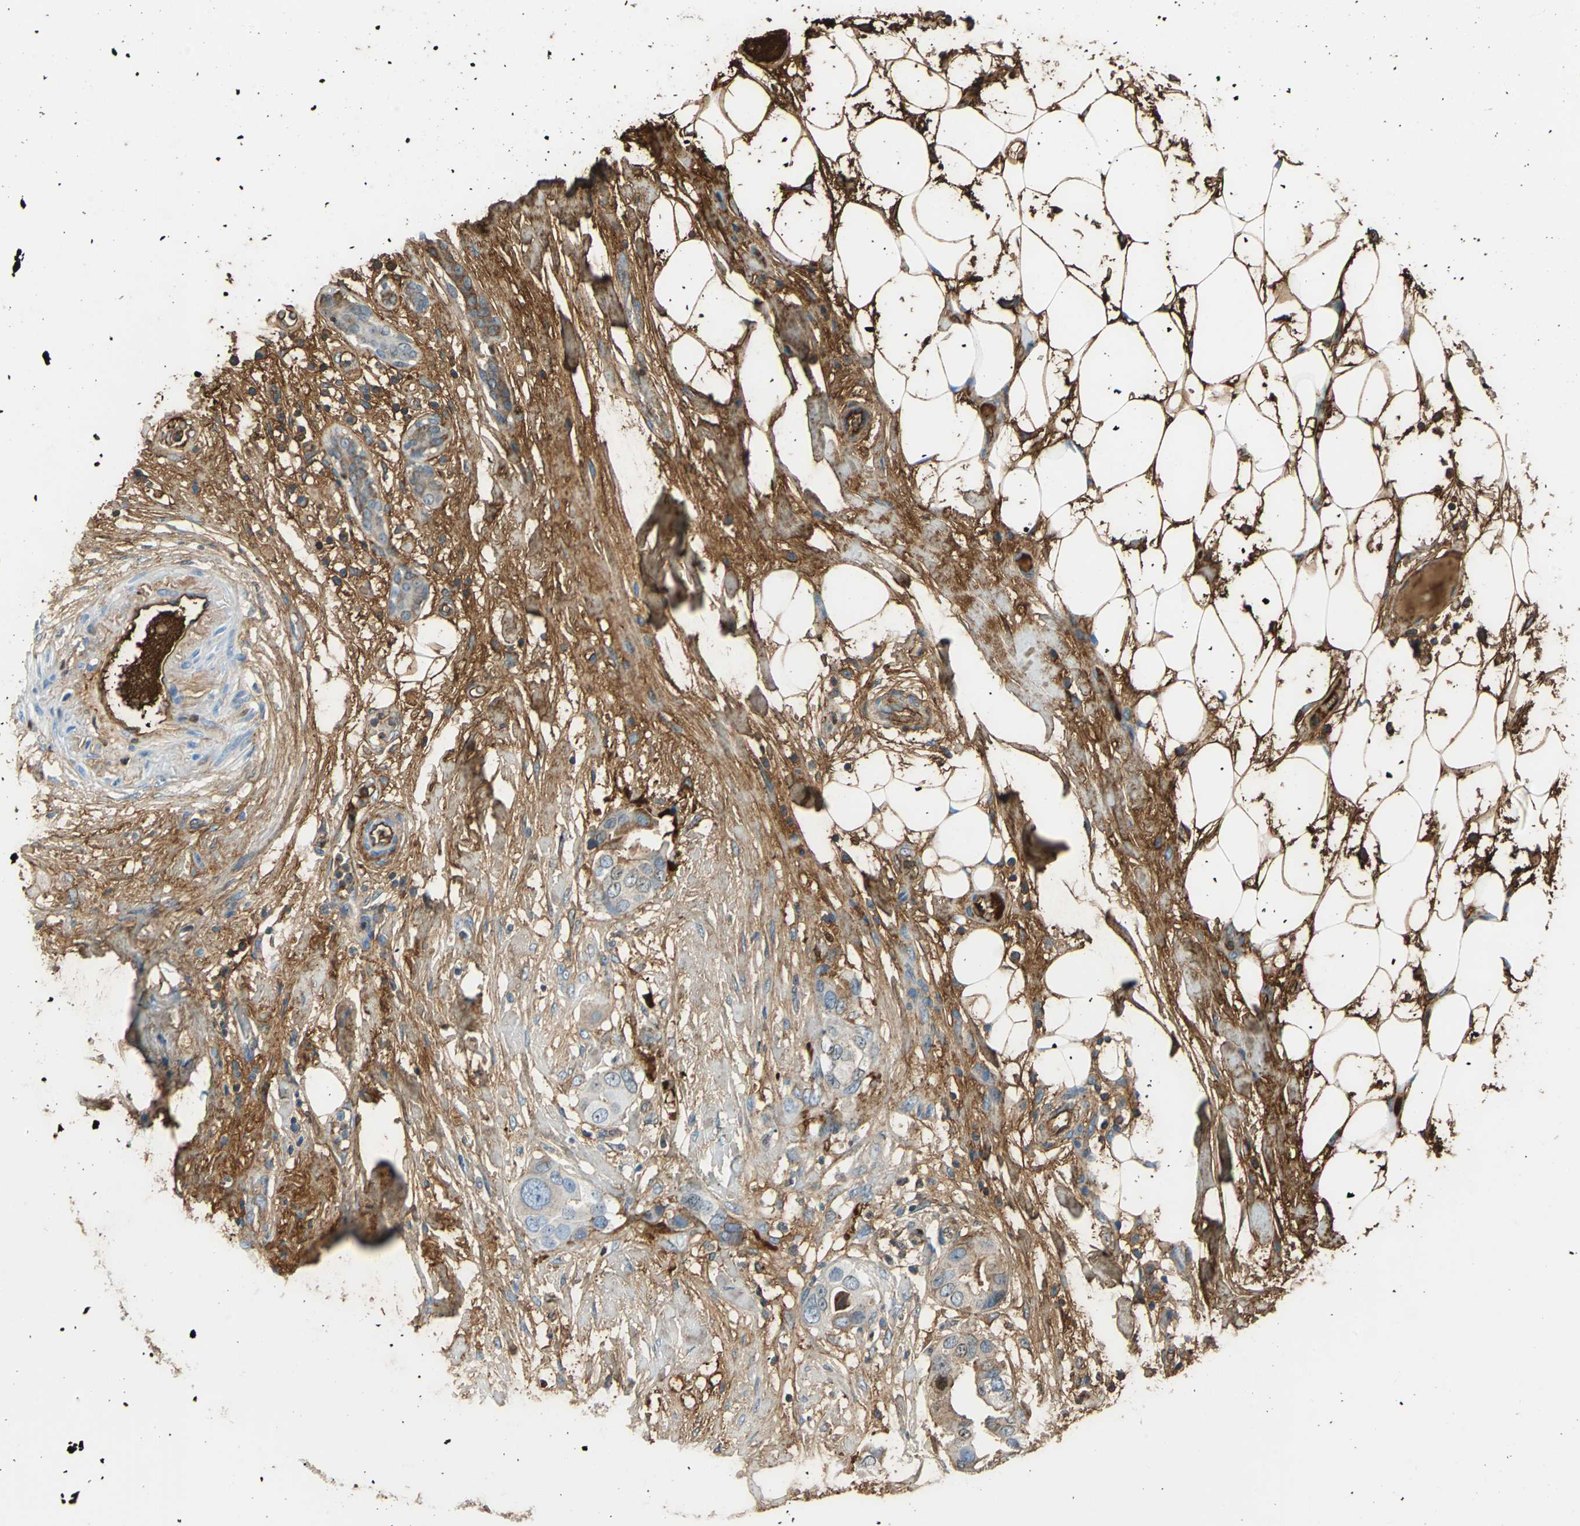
{"staining": {"intensity": "weak", "quantity": "25%-75%", "location": "cytoplasmic/membranous"}, "tissue": "breast cancer", "cell_type": "Tumor cells", "image_type": "cancer", "snomed": [{"axis": "morphology", "description": "Duct carcinoma"}, {"axis": "topography", "description": "Breast"}], "caption": "Protein staining of breast invasive ductal carcinoma tissue displays weak cytoplasmic/membranous expression in approximately 25%-75% of tumor cells.", "gene": "ALB", "patient": {"sex": "female", "age": 40}}